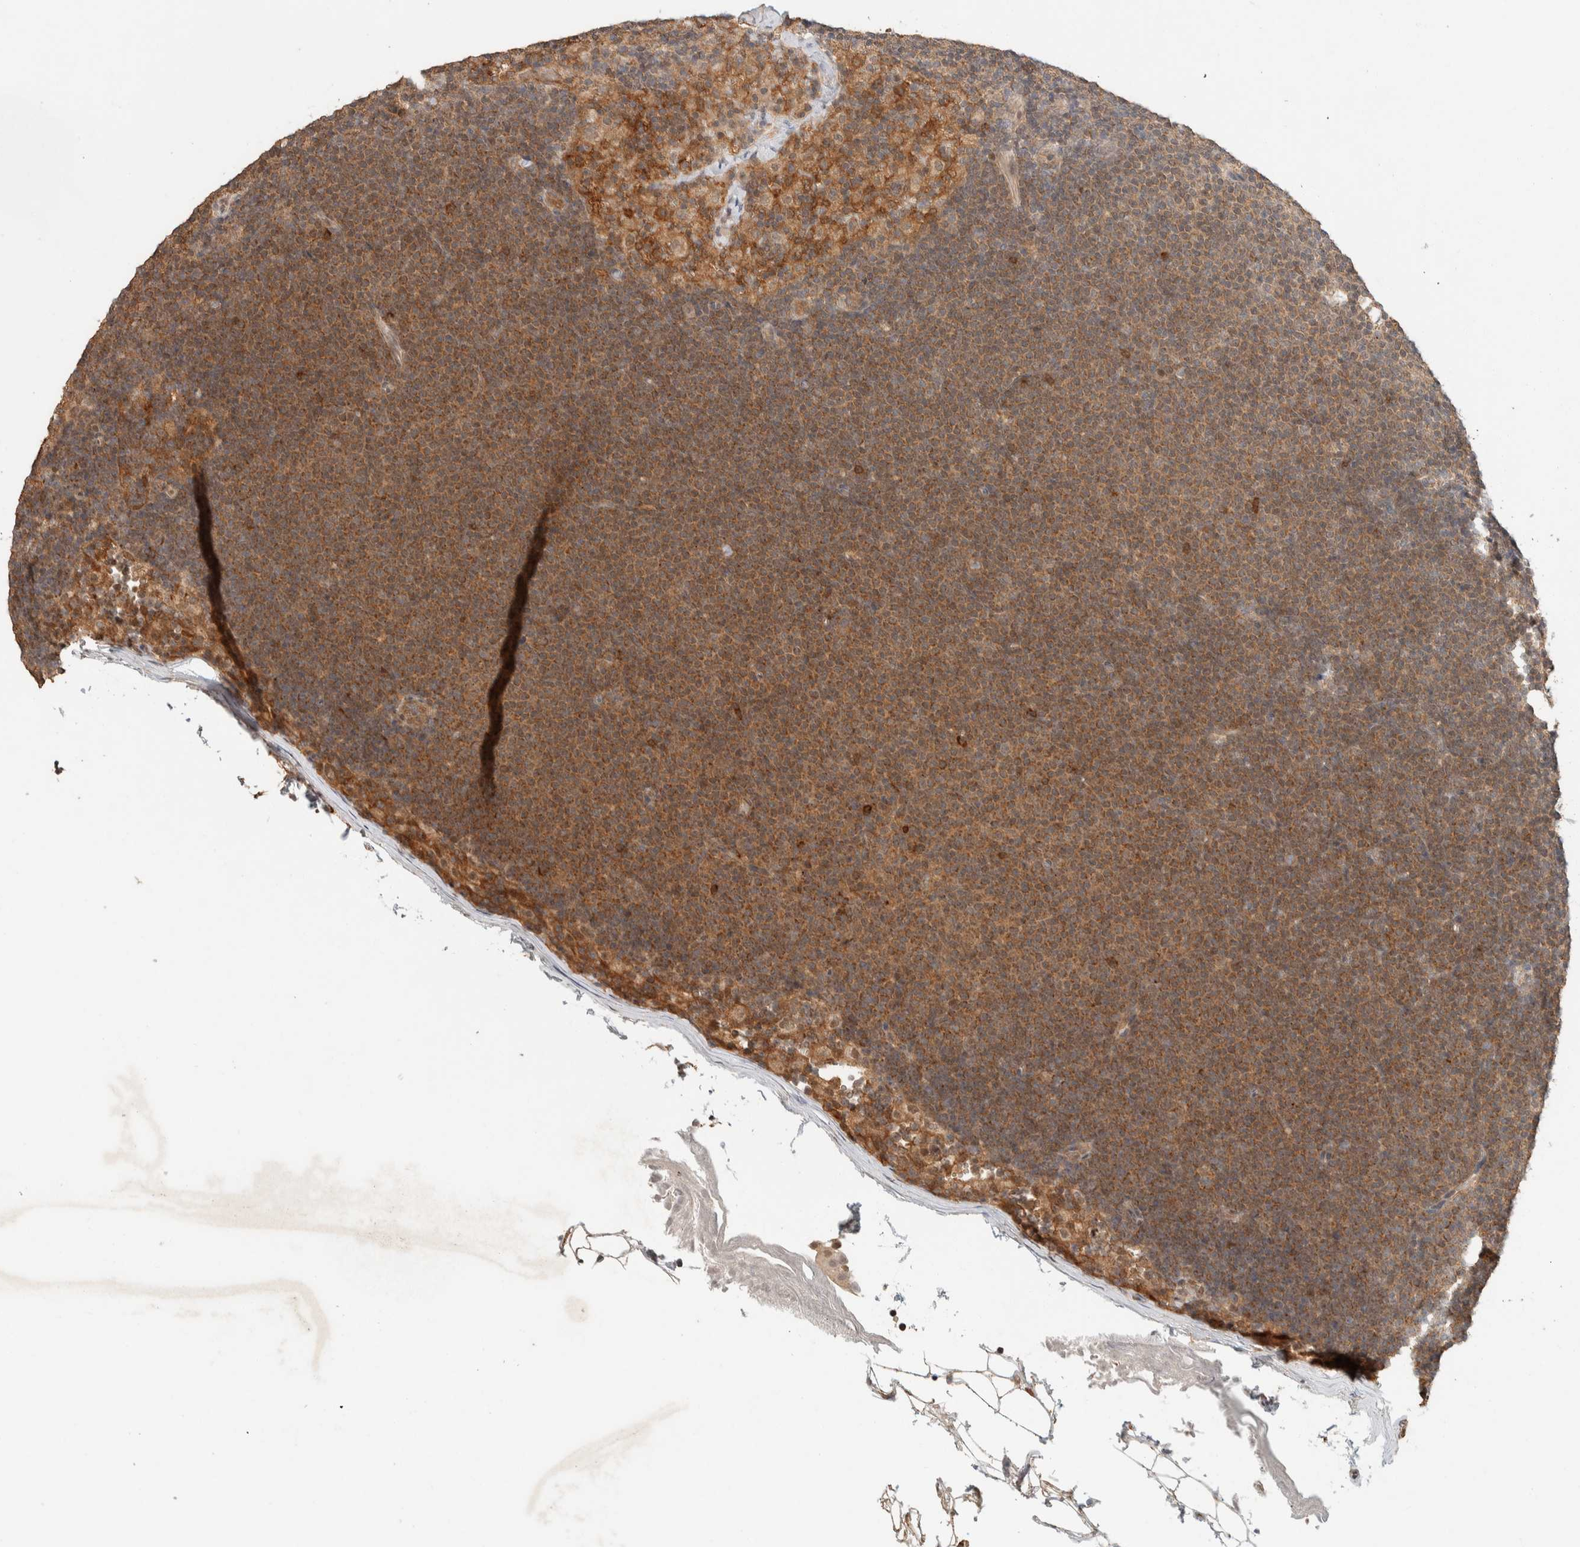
{"staining": {"intensity": "moderate", "quantity": ">75%", "location": "cytoplasmic/membranous"}, "tissue": "lymphoma", "cell_type": "Tumor cells", "image_type": "cancer", "snomed": [{"axis": "morphology", "description": "Malignant lymphoma, non-Hodgkin's type, Low grade"}, {"axis": "topography", "description": "Lymph node"}], "caption": "There is medium levels of moderate cytoplasmic/membranous staining in tumor cells of low-grade malignant lymphoma, non-Hodgkin's type, as demonstrated by immunohistochemical staining (brown color).", "gene": "ZNF567", "patient": {"sex": "female", "age": 53}}